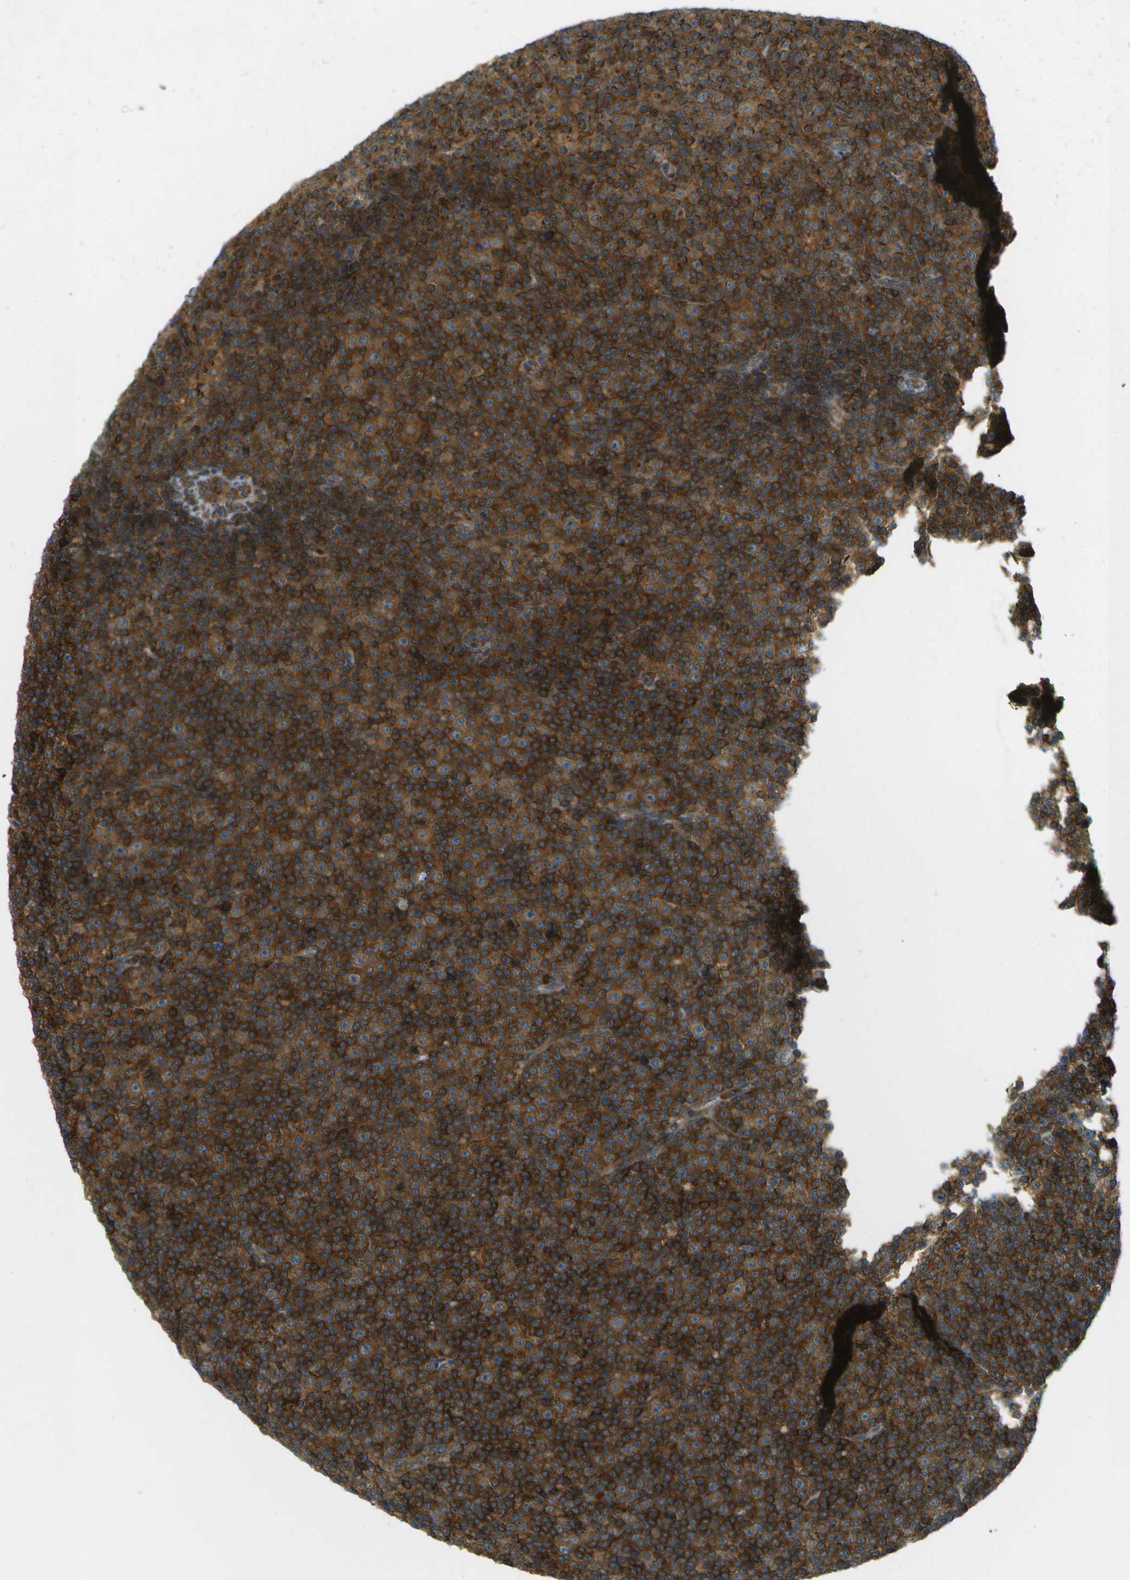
{"staining": {"intensity": "strong", "quantity": "25%-75%", "location": "cytoplasmic/membranous"}, "tissue": "lymphoma", "cell_type": "Tumor cells", "image_type": "cancer", "snomed": [{"axis": "morphology", "description": "Malignant lymphoma, non-Hodgkin's type, Low grade"}, {"axis": "topography", "description": "Lymph node"}], "caption": "Protein staining shows strong cytoplasmic/membranous expression in approximately 25%-75% of tumor cells in malignant lymphoma, non-Hodgkin's type (low-grade).", "gene": "TMTC1", "patient": {"sex": "female", "age": 67}}